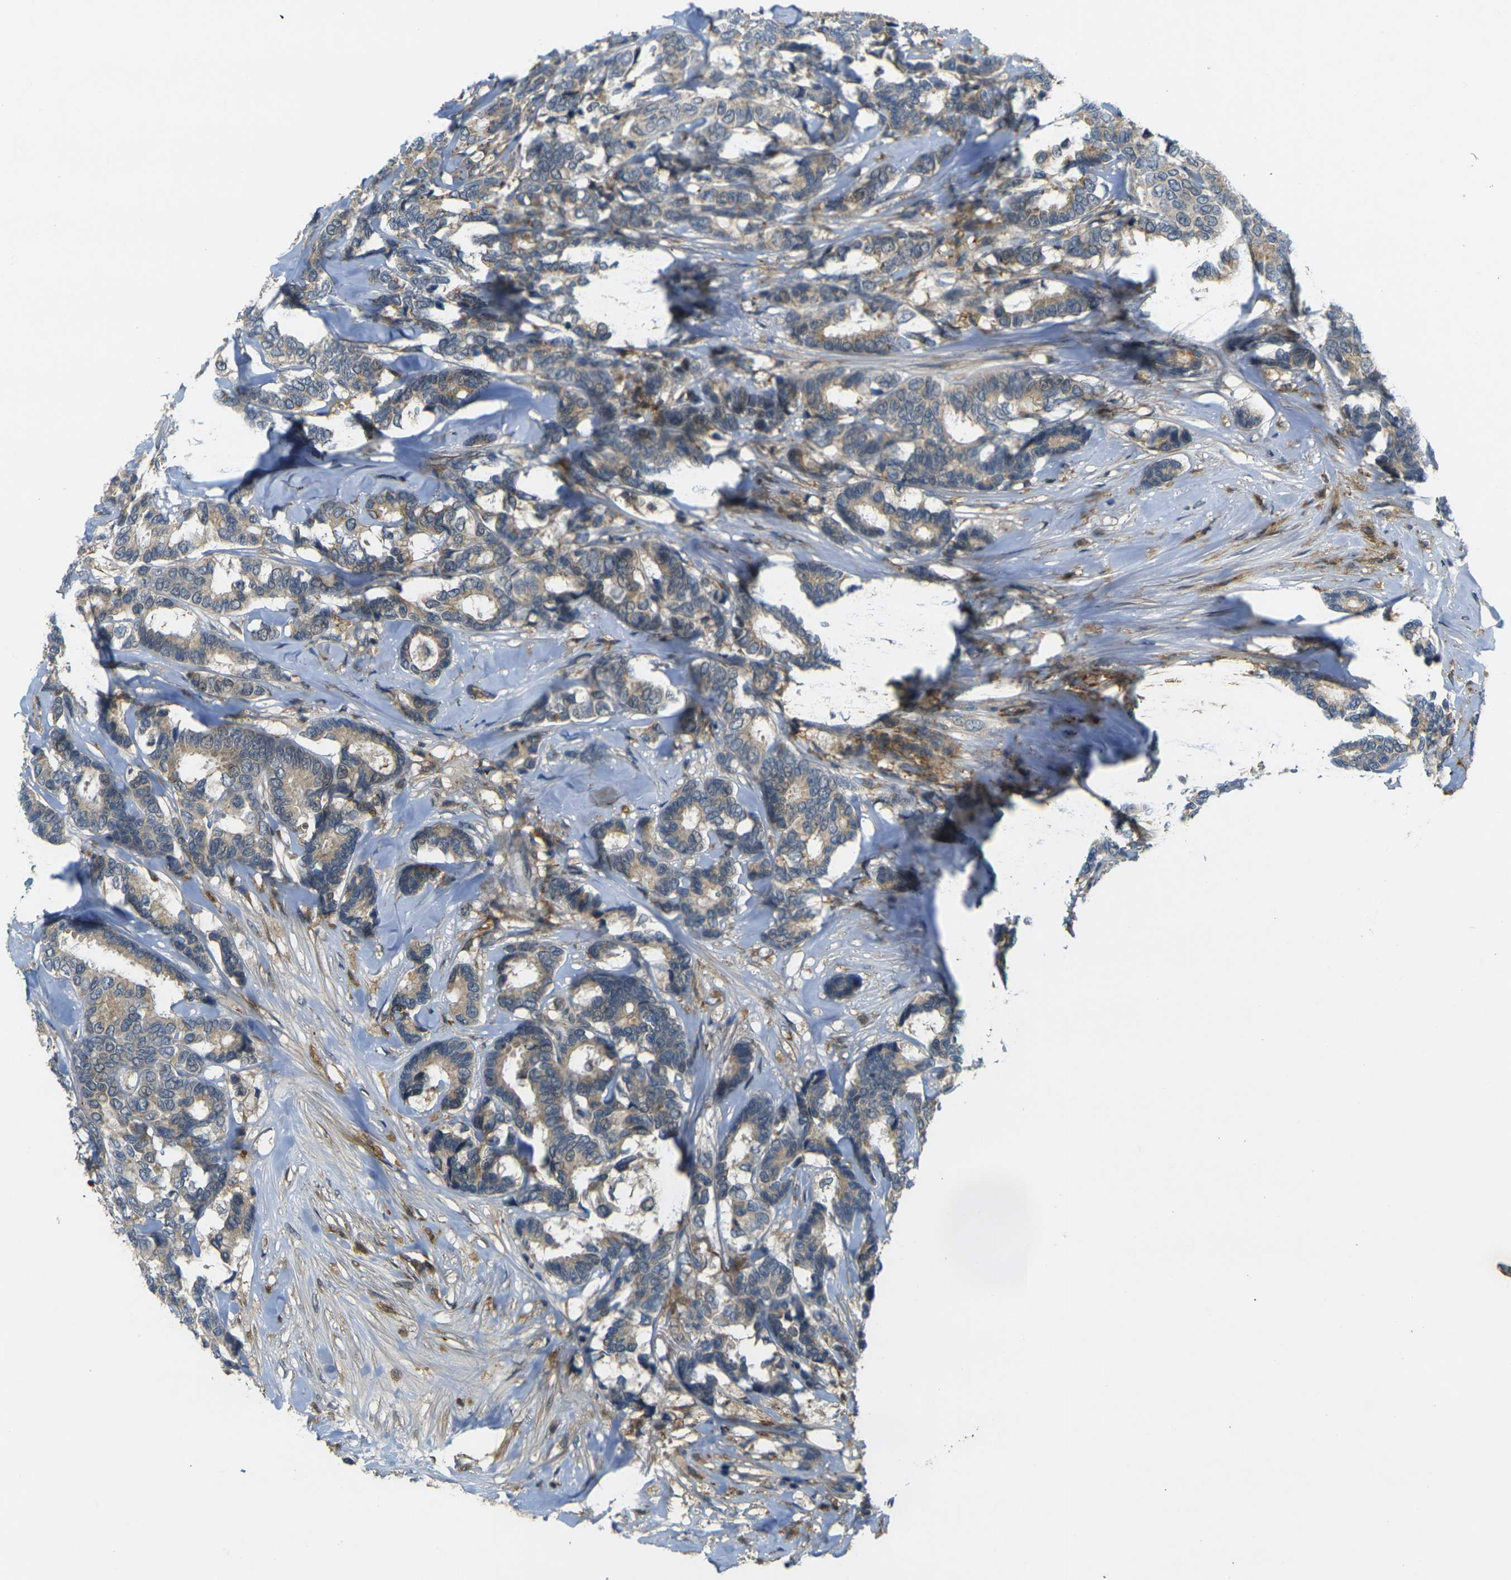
{"staining": {"intensity": "weak", "quantity": ">75%", "location": "cytoplasmic/membranous"}, "tissue": "breast cancer", "cell_type": "Tumor cells", "image_type": "cancer", "snomed": [{"axis": "morphology", "description": "Duct carcinoma"}, {"axis": "topography", "description": "Breast"}], "caption": "Brown immunohistochemical staining in intraductal carcinoma (breast) displays weak cytoplasmic/membranous staining in about >75% of tumor cells.", "gene": "PIGL", "patient": {"sex": "female", "age": 87}}